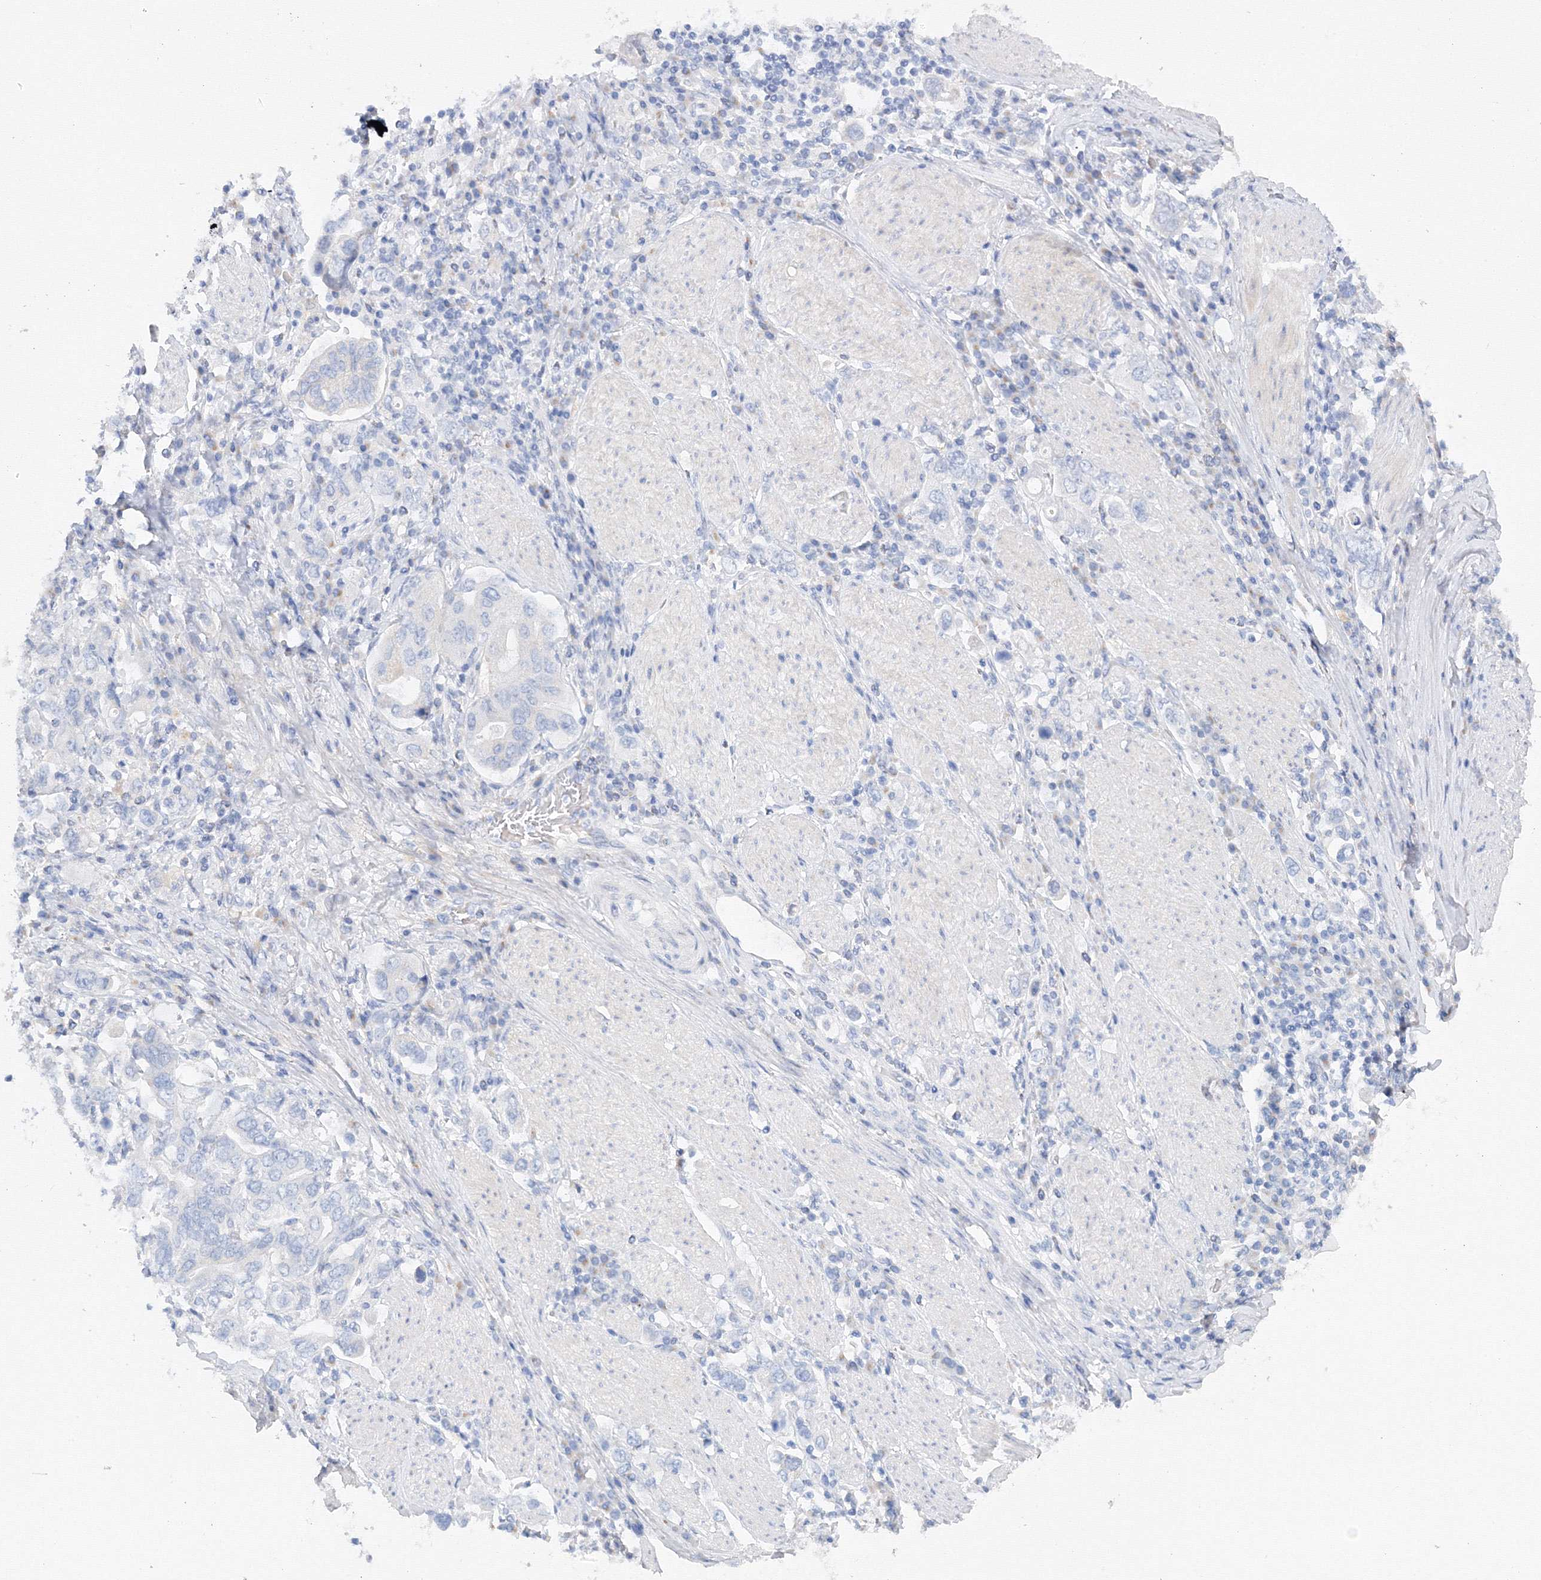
{"staining": {"intensity": "negative", "quantity": "none", "location": "none"}, "tissue": "stomach cancer", "cell_type": "Tumor cells", "image_type": "cancer", "snomed": [{"axis": "morphology", "description": "Adenocarcinoma, NOS"}, {"axis": "topography", "description": "Stomach, upper"}], "caption": "DAB (3,3'-diaminobenzidine) immunohistochemical staining of stomach cancer (adenocarcinoma) demonstrates no significant expression in tumor cells.", "gene": "TAMM41", "patient": {"sex": "male", "age": 62}}